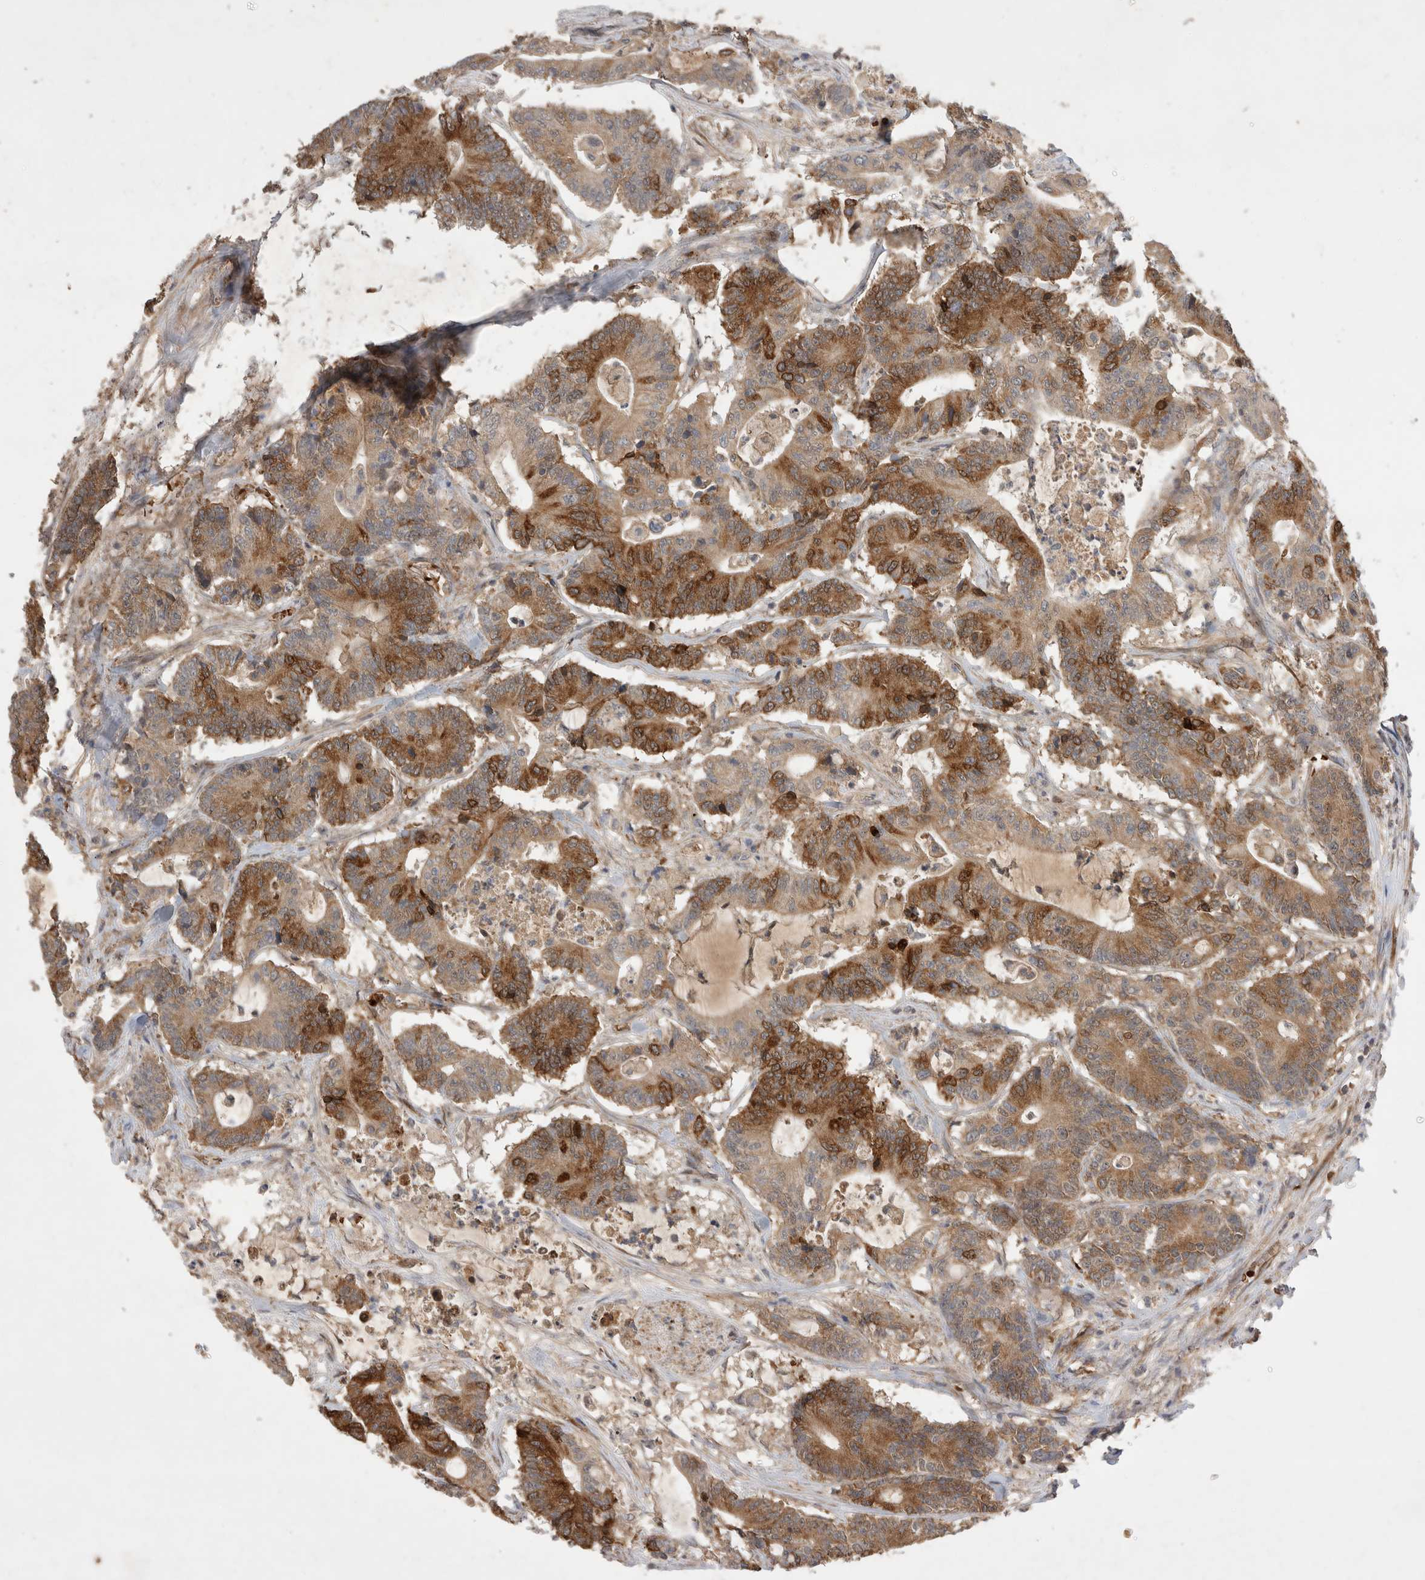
{"staining": {"intensity": "strong", "quantity": ">75%", "location": "cytoplasmic/membranous"}, "tissue": "colorectal cancer", "cell_type": "Tumor cells", "image_type": "cancer", "snomed": [{"axis": "morphology", "description": "Adenocarcinoma, NOS"}, {"axis": "topography", "description": "Colon"}], "caption": "Colorectal adenocarcinoma stained with a protein marker shows strong staining in tumor cells.", "gene": "FAM221A", "patient": {"sex": "female", "age": 84}}